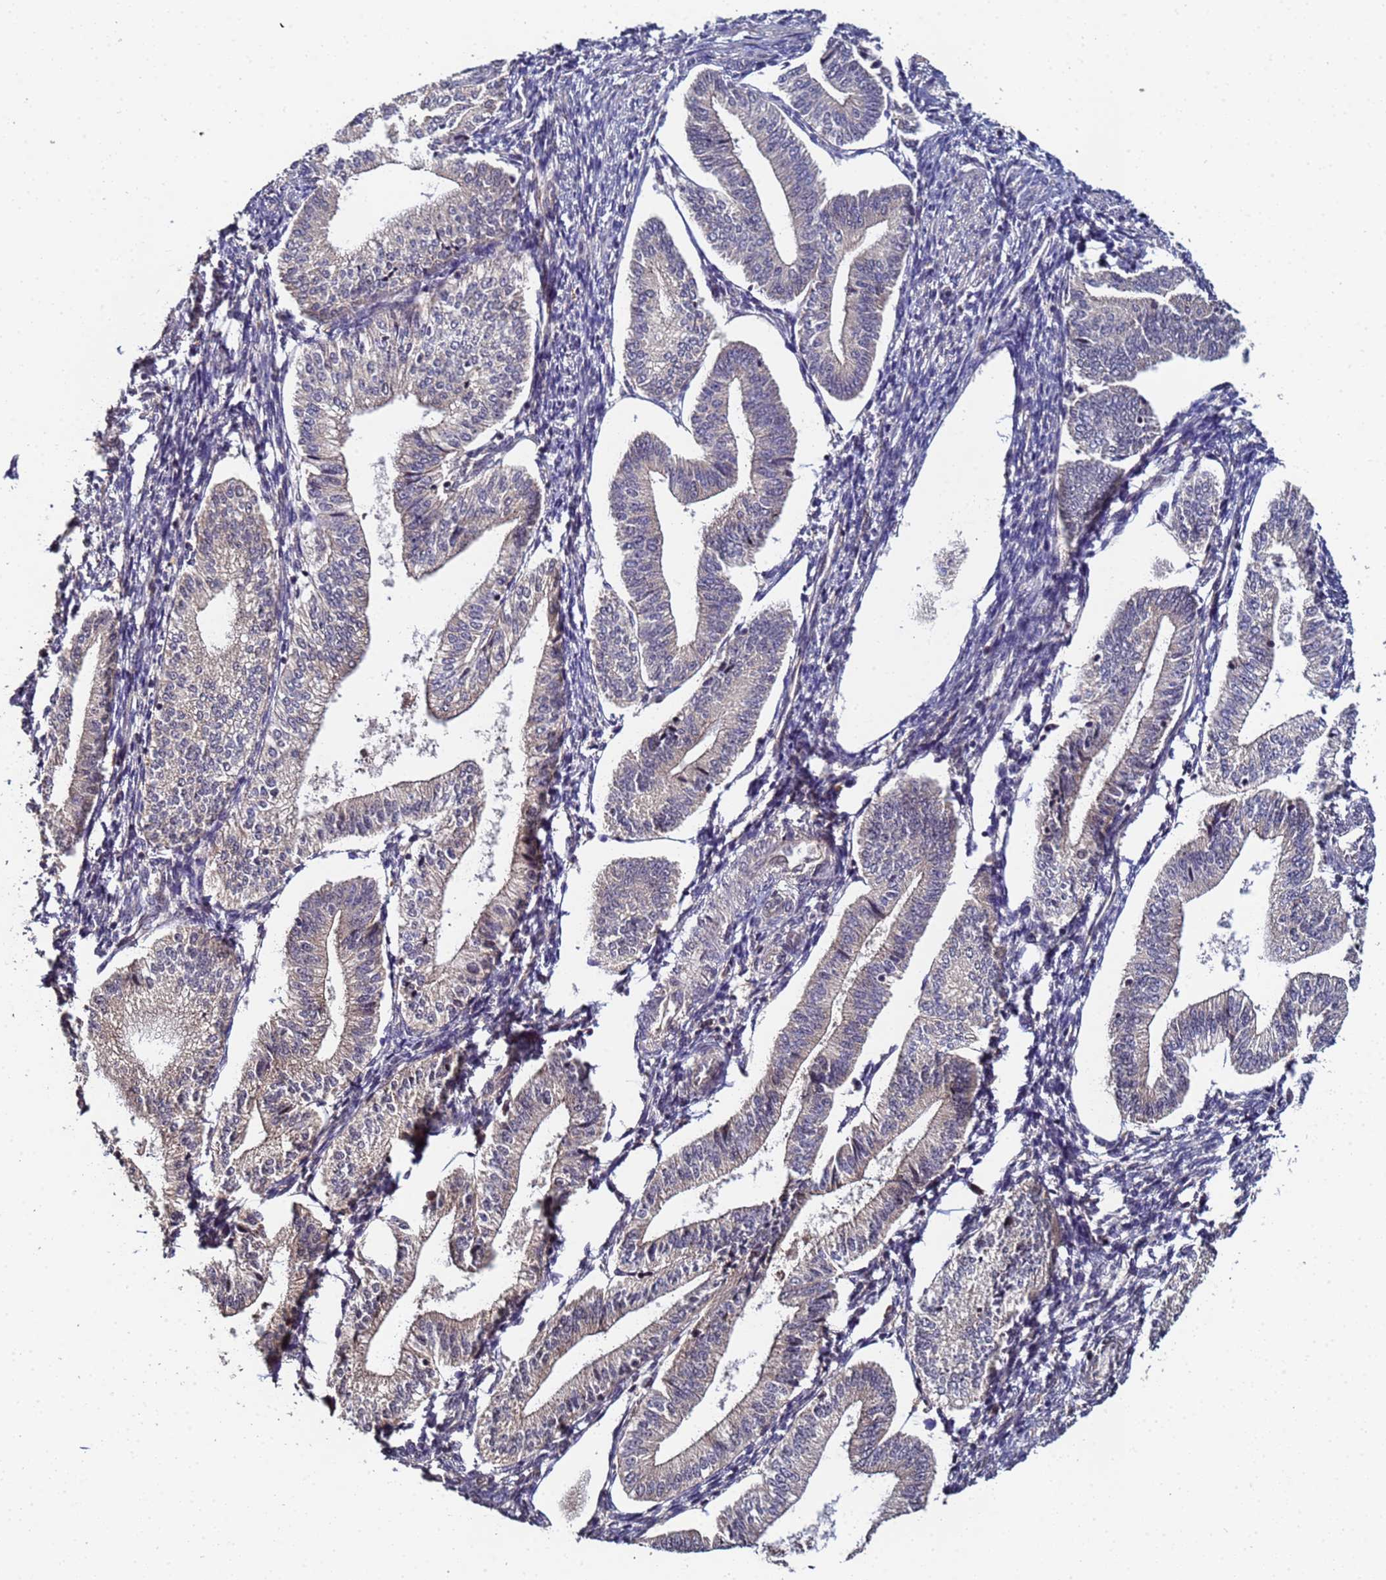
{"staining": {"intensity": "weak", "quantity": "25%-75%", "location": "cytoplasmic/membranous"}, "tissue": "endometrium", "cell_type": "Cells in endometrial stroma", "image_type": "normal", "snomed": [{"axis": "morphology", "description": "Normal tissue, NOS"}, {"axis": "topography", "description": "Endometrium"}], "caption": "High-magnification brightfield microscopy of unremarkable endometrium stained with DAB (brown) and counterstained with hematoxylin (blue). cells in endometrial stroma exhibit weak cytoplasmic/membranous positivity is identified in about25%-75% of cells. (DAB = brown stain, brightfield microscopy at high magnification).", "gene": "OSER1", "patient": {"sex": "female", "age": 34}}